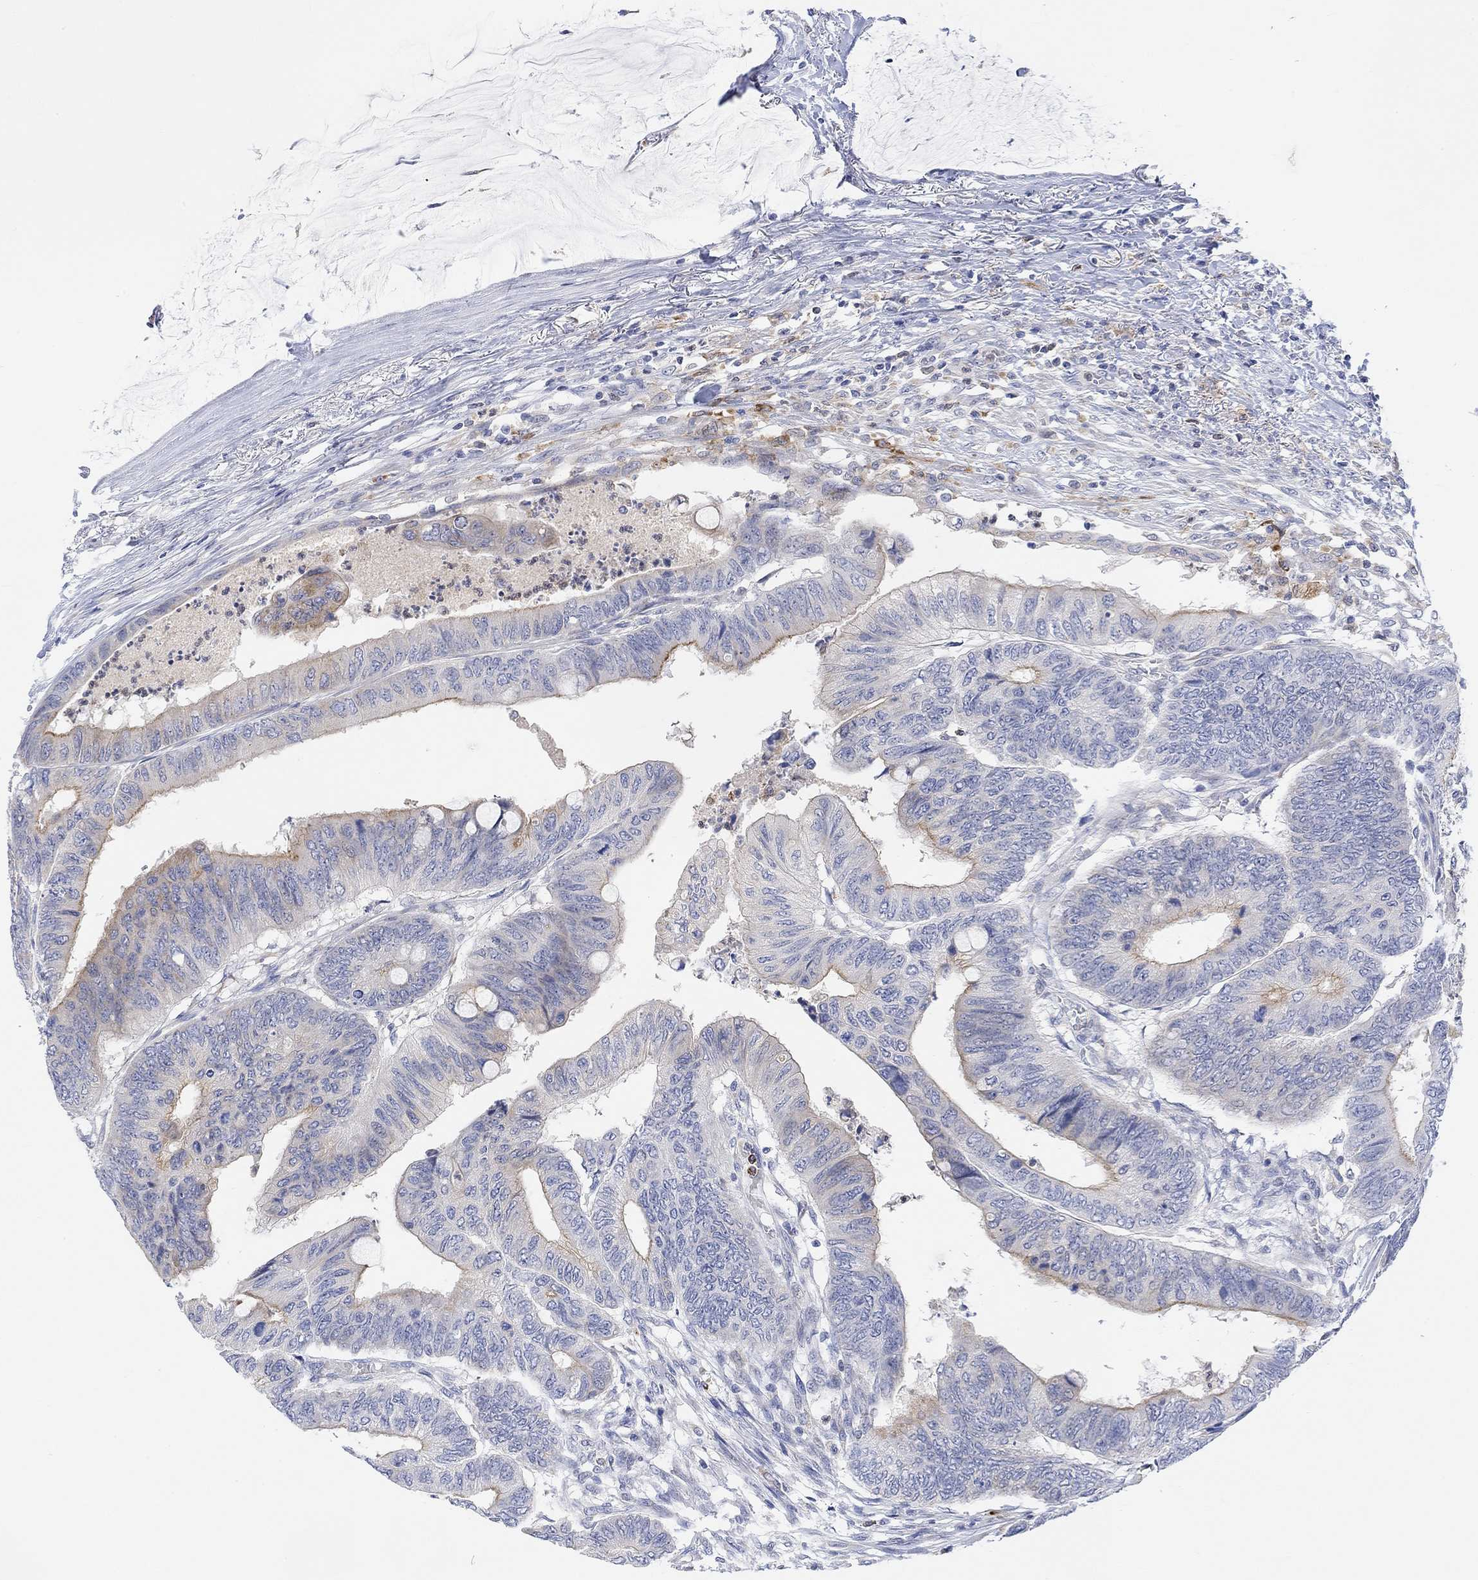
{"staining": {"intensity": "moderate", "quantity": "<25%", "location": "cytoplasmic/membranous"}, "tissue": "colorectal cancer", "cell_type": "Tumor cells", "image_type": "cancer", "snomed": [{"axis": "morphology", "description": "Normal tissue, NOS"}, {"axis": "morphology", "description": "Adenocarcinoma, NOS"}, {"axis": "topography", "description": "Rectum"}, {"axis": "topography", "description": "Peripheral nerve tissue"}], "caption": "Immunohistochemistry of human colorectal cancer (adenocarcinoma) displays low levels of moderate cytoplasmic/membranous positivity in about <25% of tumor cells.", "gene": "ACSL1", "patient": {"sex": "male", "age": 92}}